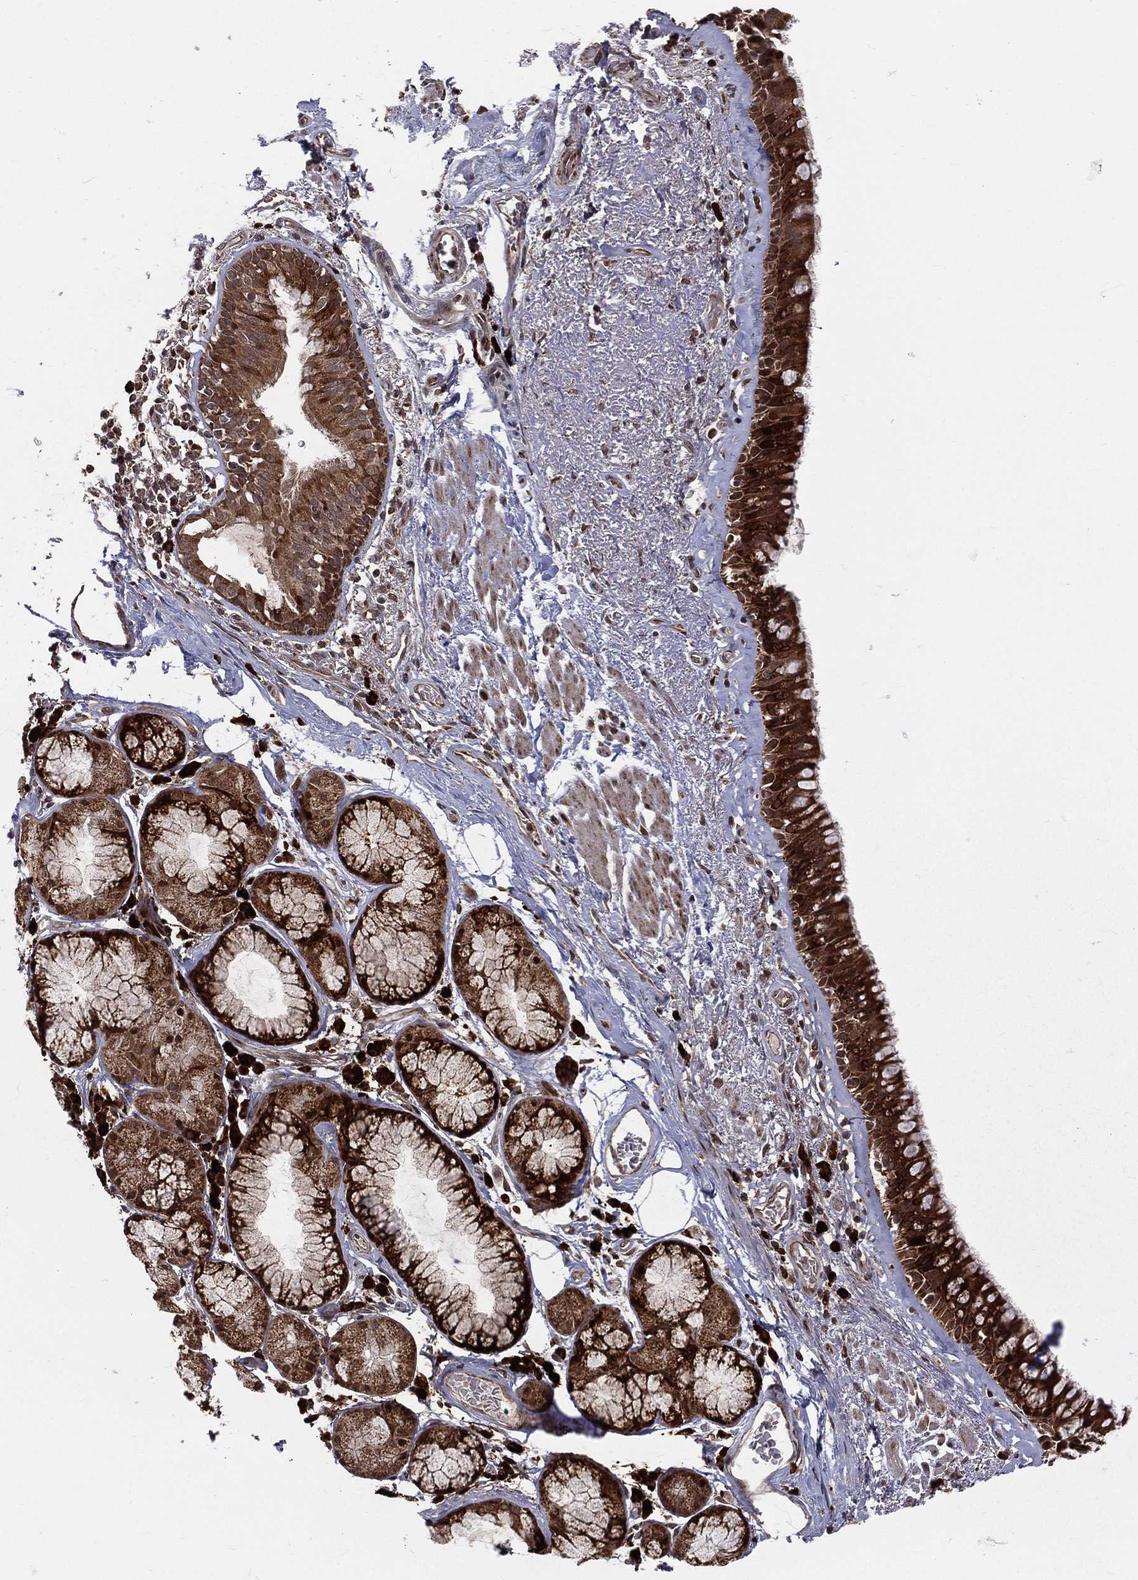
{"staining": {"intensity": "strong", "quantity": ">75%", "location": "cytoplasmic/membranous"}, "tissue": "bronchus", "cell_type": "Respiratory epithelial cells", "image_type": "normal", "snomed": [{"axis": "morphology", "description": "Normal tissue, NOS"}, {"axis": "topography", "description": "Bronchus"}], "caption": "A histopathology image of bronchus stained for a protein reveals strong cytoplasmic/membranous brown staining in respiratory epithelial cells. The protein of interest is stained brown, and the nuclei are stained in blue (DAB IHC with brightfield microscopy, high magnification).", "gene": "MDM2", "patient": {"sex": "male", "age": 82}}